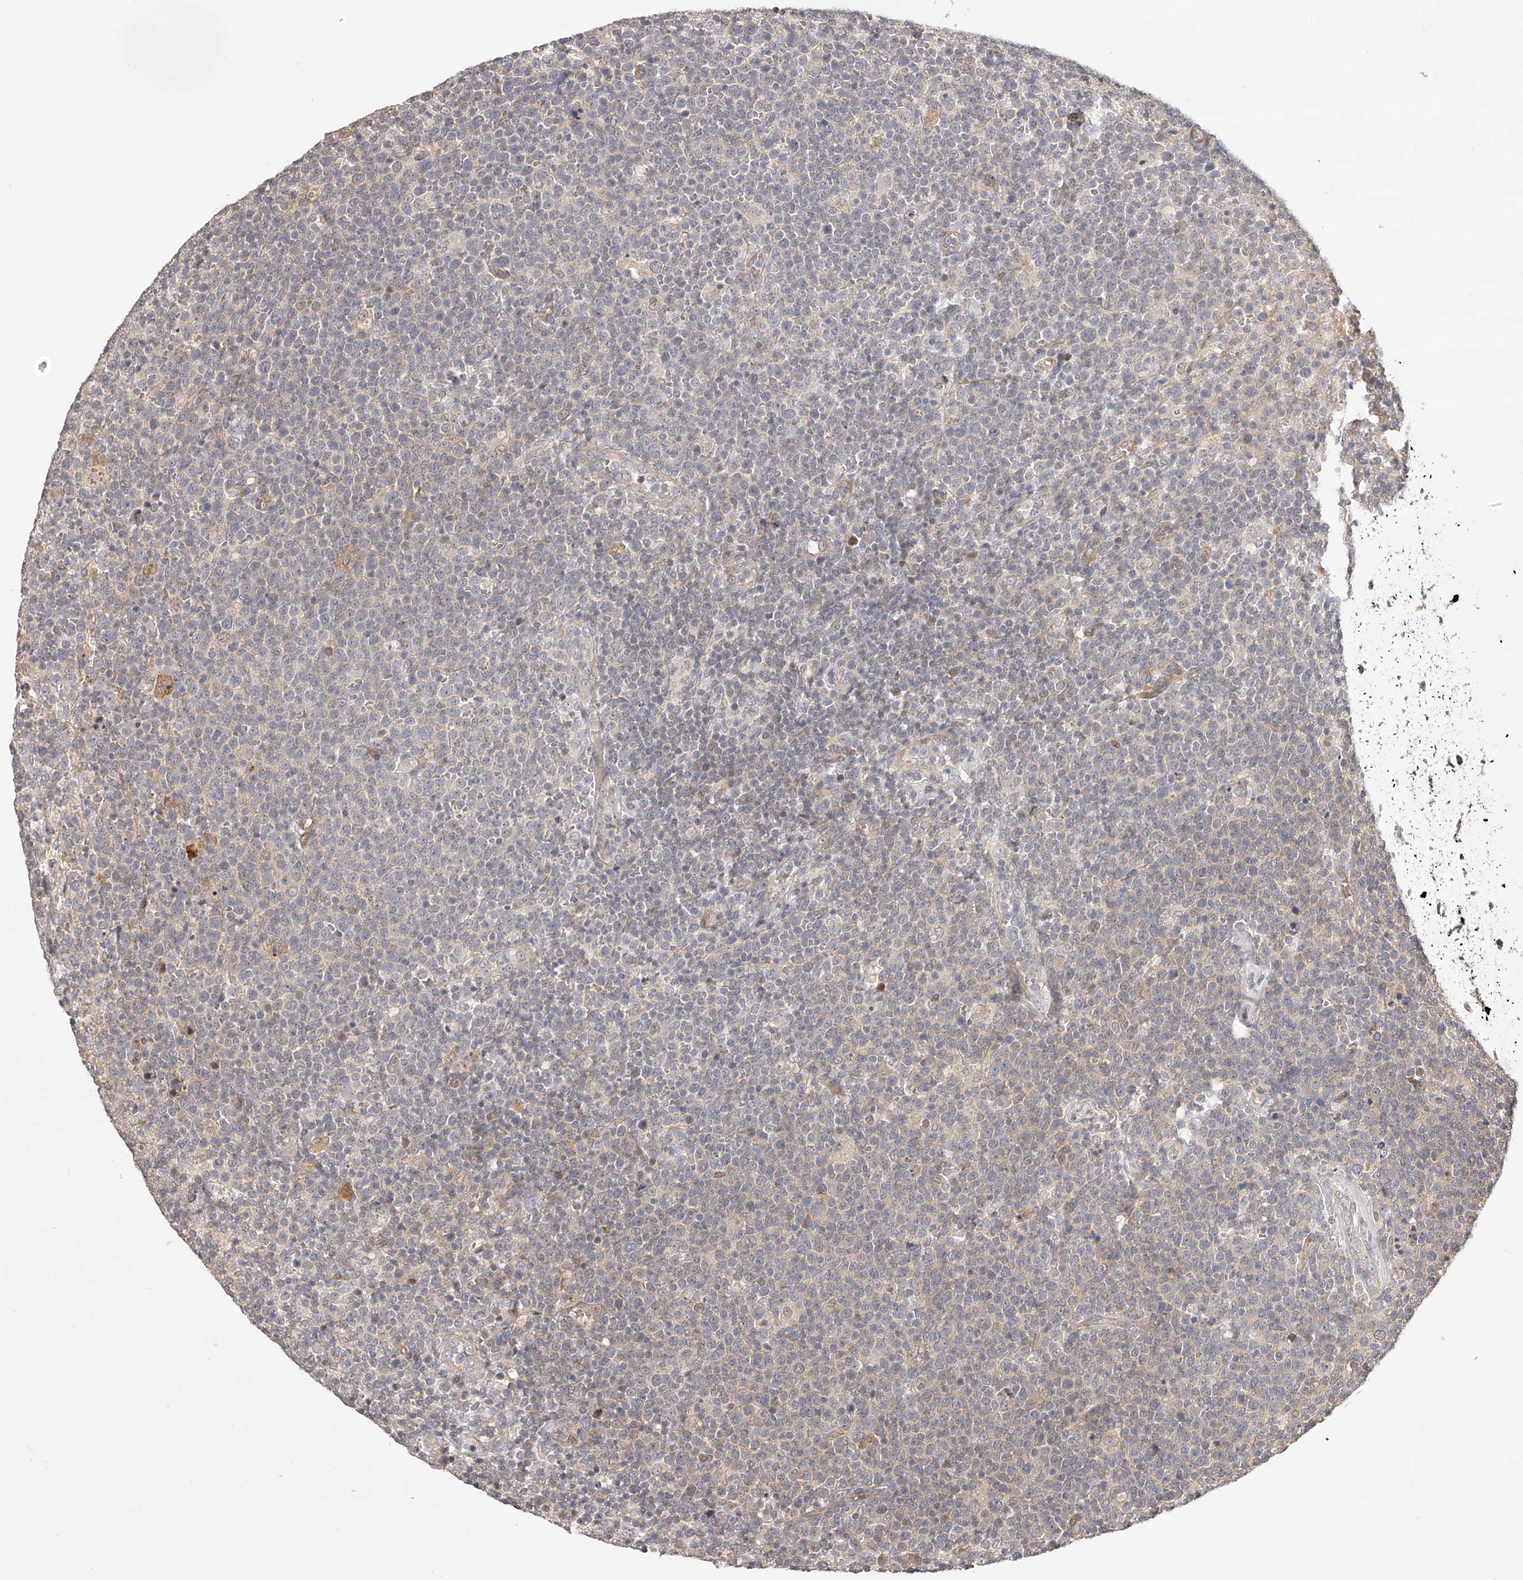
{"staining": {"intensity": "negative", "quantity": "none", "location": "none"}, "tissue": "lymphoma", "cell_type": "Tumor cells", "image_type": "cancer", "snomed": [{"axis": "morphology", "description": "Malignant lymphoma, non-Hodgkin's type, High grade"}, {"axis": "topography", "description": "Lymph node"}], "caption": "High-grade malignant lymphoma, non-Hodgkin's type stained for a protein using immunohistochemistry (IHC) reveals no positivity tumor cells.", "gene": "ZNF582", "patient": {"sex": "male", "age": 61}}